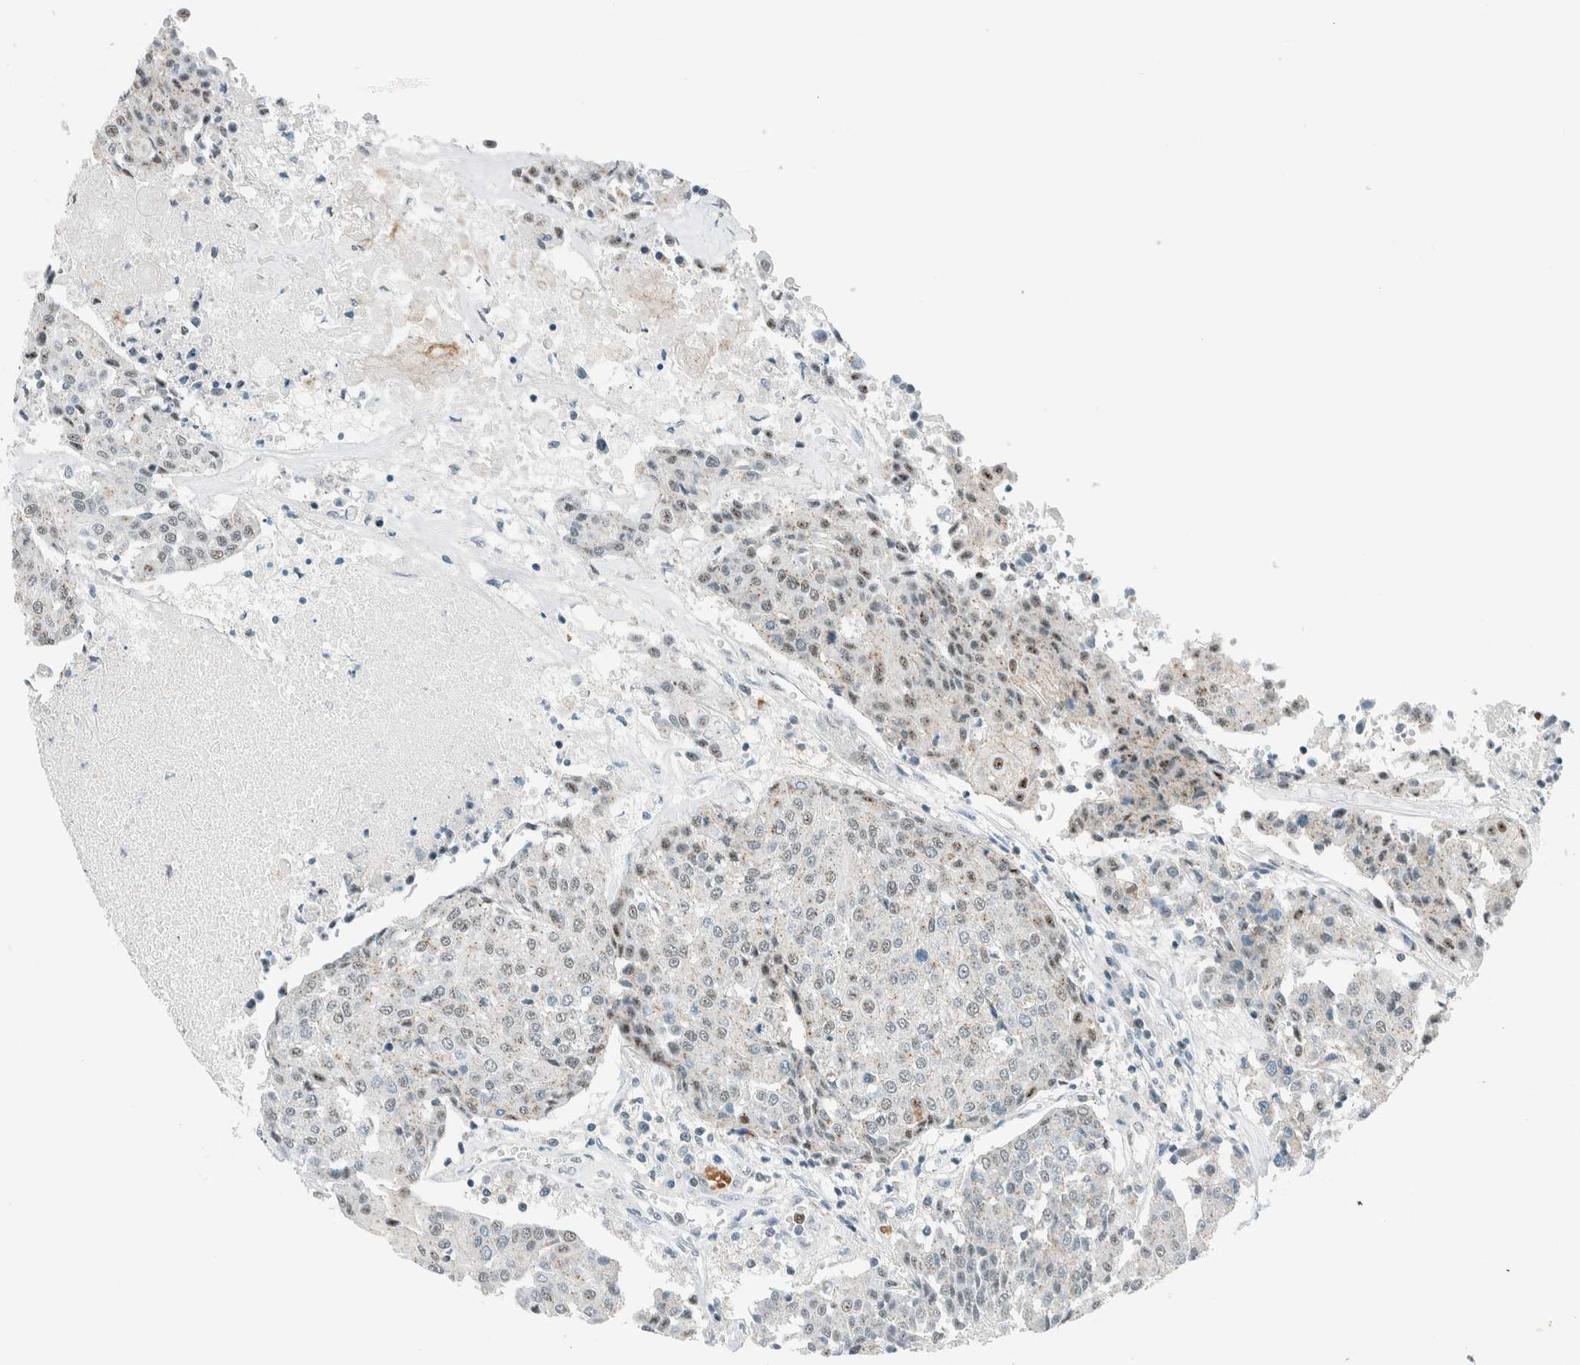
{"staining": {"intensity": "weak", "quantity": ">75%", "location": "nuclear"}, "tissue": "urothelial cancer", "cell_type": "Tumor cells", "image_type": "cancer", "snomed": [{"axis": "morphology", "description": "Urothelial carcinoma, High grade"}, {"axis": "topography", "description": "Urinary bladder"}], "caption": "Human high-grade urothelial carcinoma stained with a brown dye demonstrates weak nuclear positive positivity in approximately >75% of tumor cells.", "gene": "CYSRT1", "patient": {"sex": "female", "age": 85}}